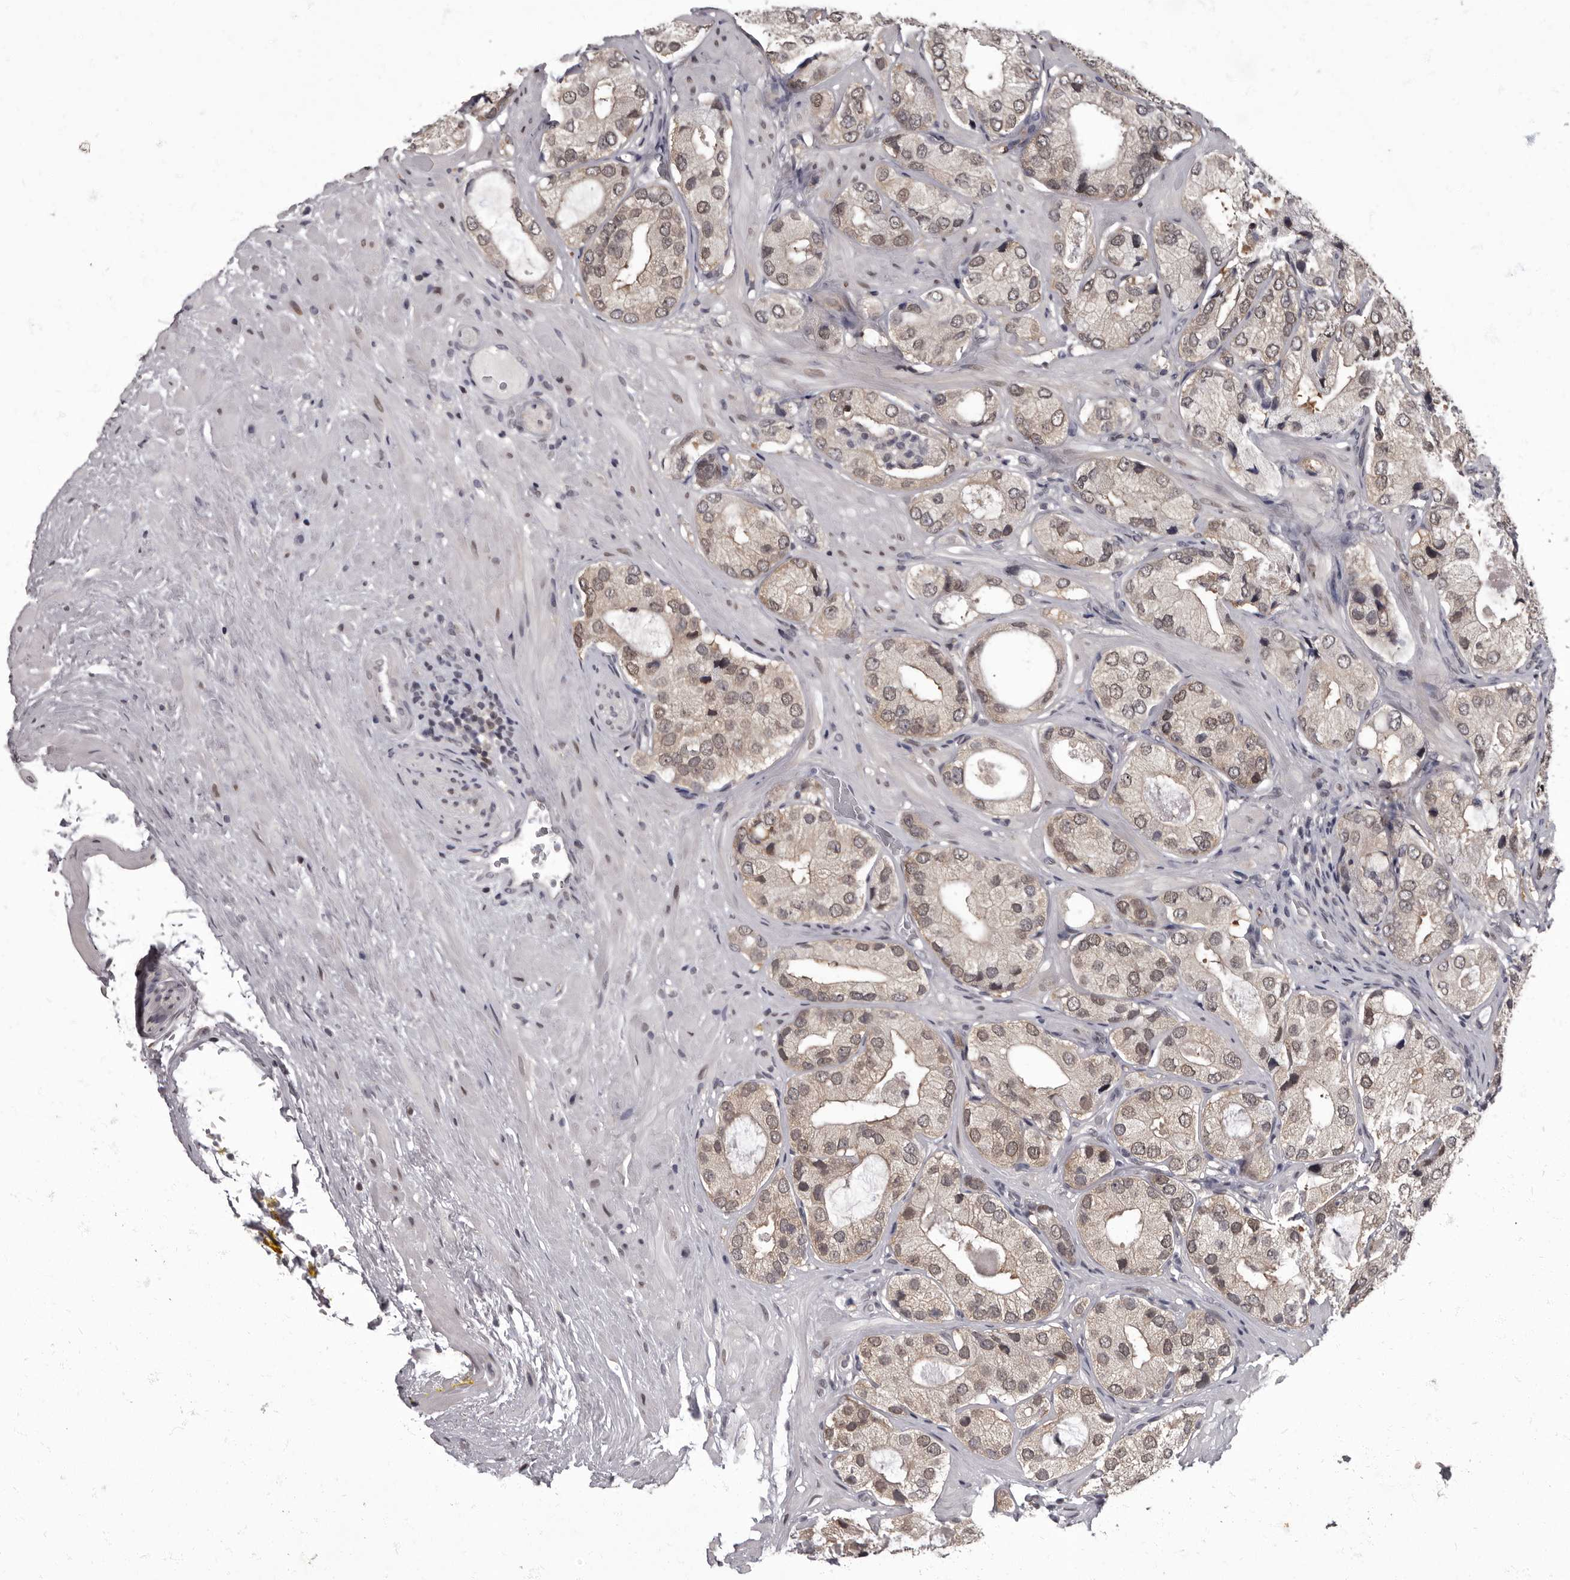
{"staining": {"intensity": "weak", "quantity": ">75%", "location": "nuclear"}, "tissue": "prostate cancer", "cell_type": "Tumor cells", "image_type": "cancer", "snomed": [{"axis": "morphology", "description": "Adenocarcinoma, High grade"}, {"axis": "topography", "description": "Prostate"}], "caption": "The histopathology image shows staining of prostate cancer, revealing weak nuclear protein positivity (brown color) within tumor cells.", "gene": "C1orf50", "patient": {"sex": "male", "age": 59}}